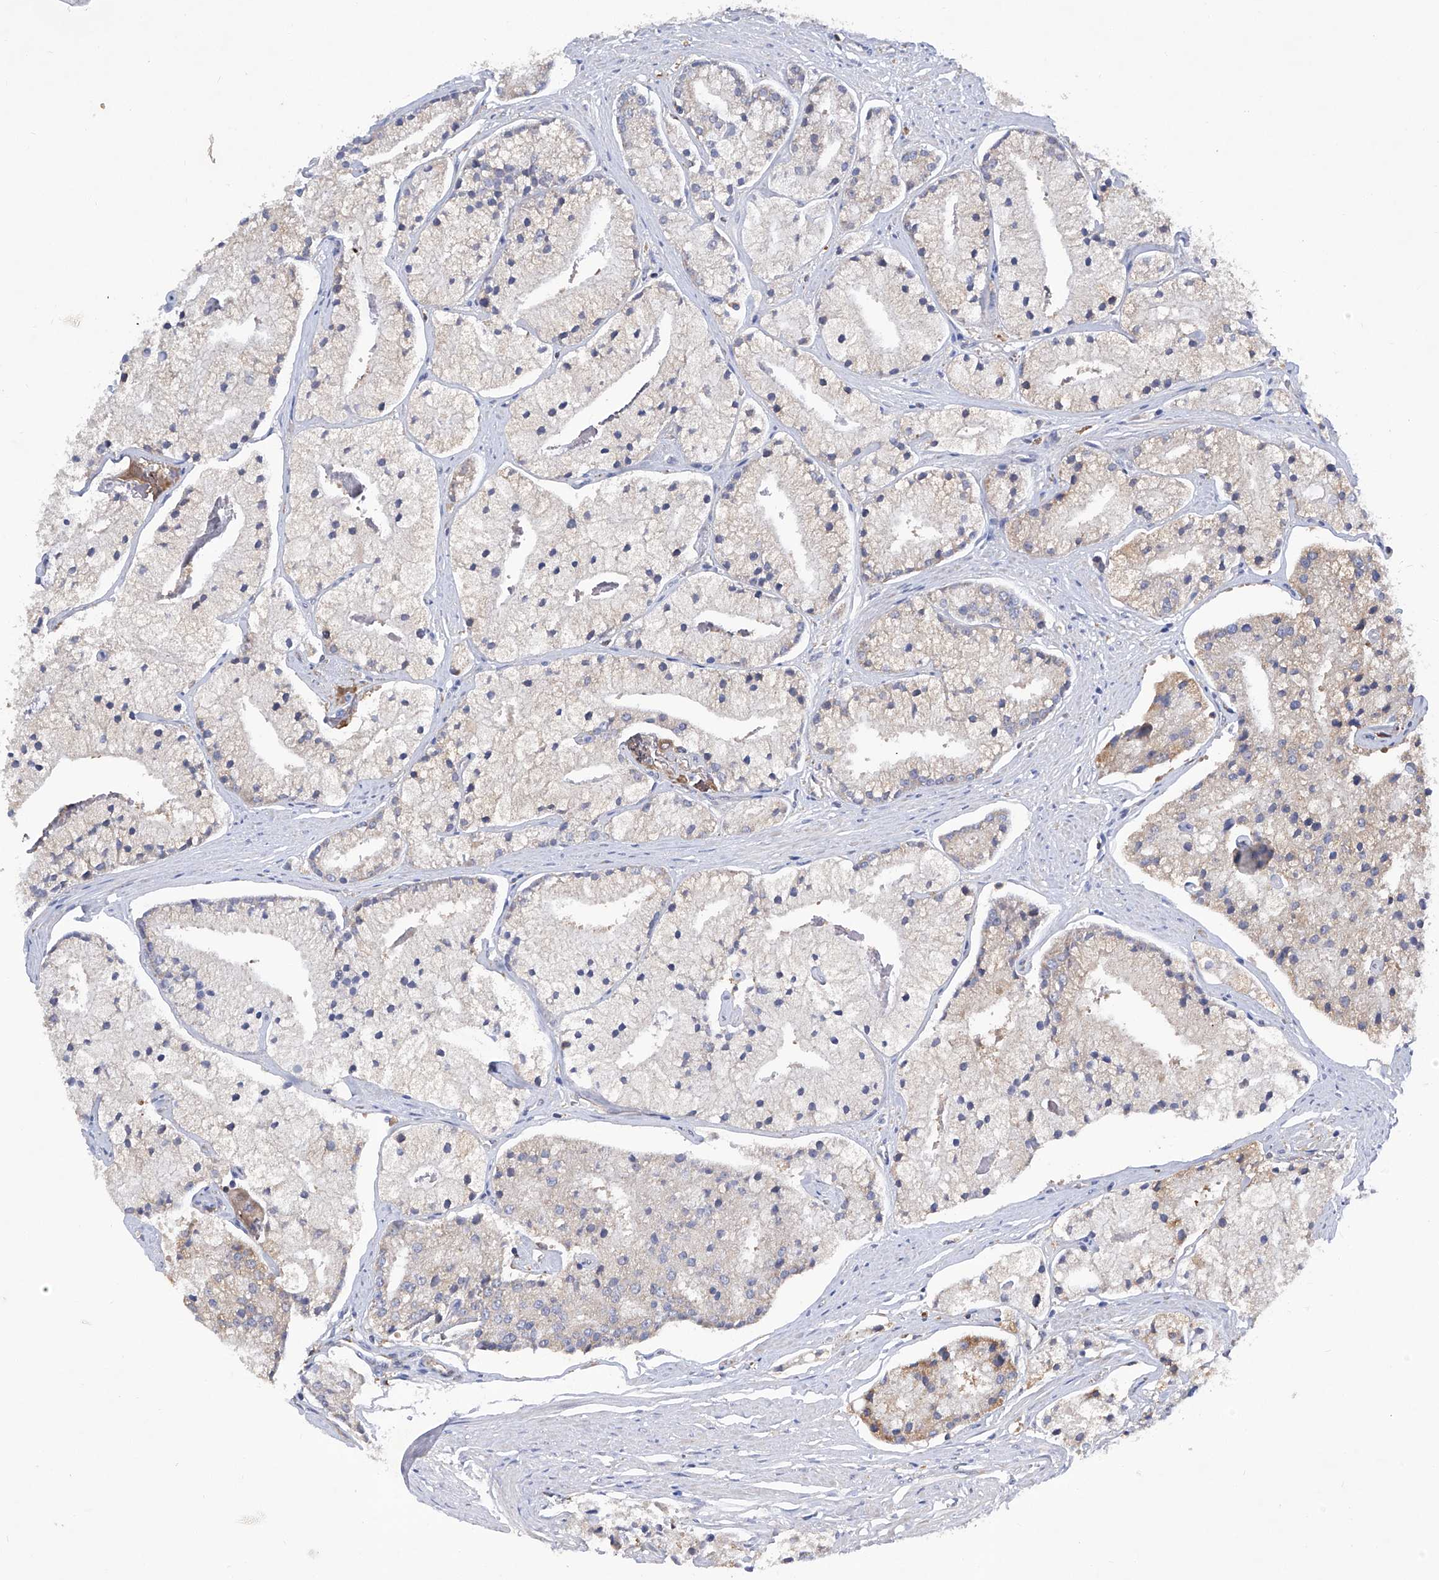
{"staining": {"intensity": "moderate", "quantity": "25%-75%", "location": "cytoplasmic/membranous"}, "tissue": "prostate cancer", "cell_type": "Tumor cells", "image_type": "cancer", "snomed": [{"axis": "morphology", "description": "Adenocarcinoma, High grade"}, {"axis": "topography", "description": "Prostate"}], "caption": "Immunohistochemistry micrograph of human prostate cancer stained for a protein (brown), which displays medium levels of moderate cytoplasmic/membranous positivity in about 25%-75% of tumor cells.", "gene": "SPATA20", "patient": {"sex": "male", "age": 50}}